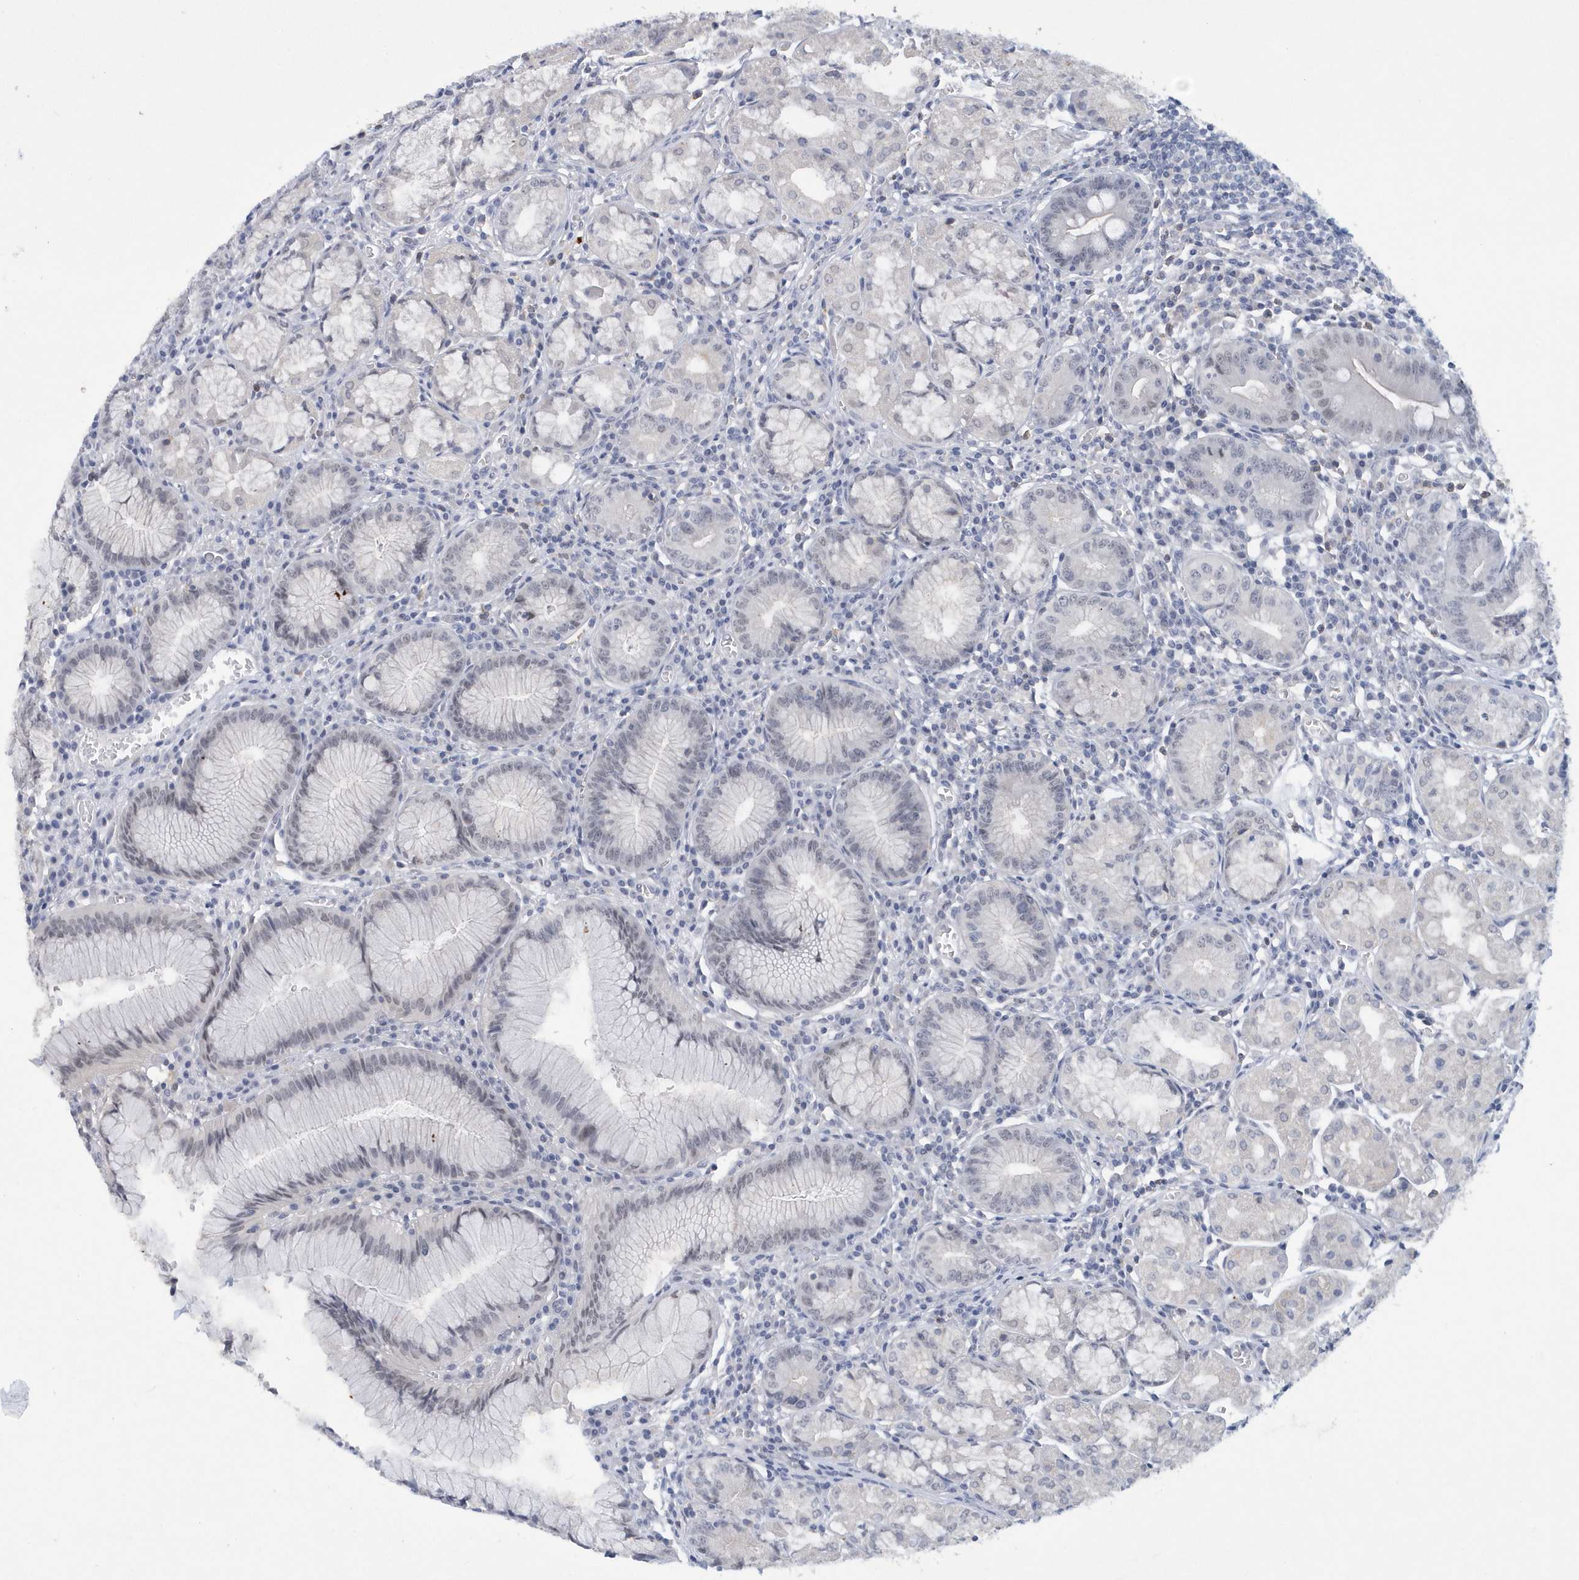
{"staining": {"intensity": "negative", "quantity": "none", "location": "none"}, "tissue": "stomach", "cell_type": "Glandular cells", "image_type": "normal", "snomed": [{"axis": "morphology", "description": "Normal tissue, NOS"}, {"axis": "topography", "description": "Stomach"}], "caption": "DAB (3,3'-diaminobenzidine) immunohistochemical staining of benign human stomach demonstrates no significant positivity in glandular cells. Brightfield microscopy of IHC stained with DAB (brown) and hematoxylin (blue), captured at high magnification.", "gene": "SRGAP3", "patient": {"sex": "male", "age": 55}}